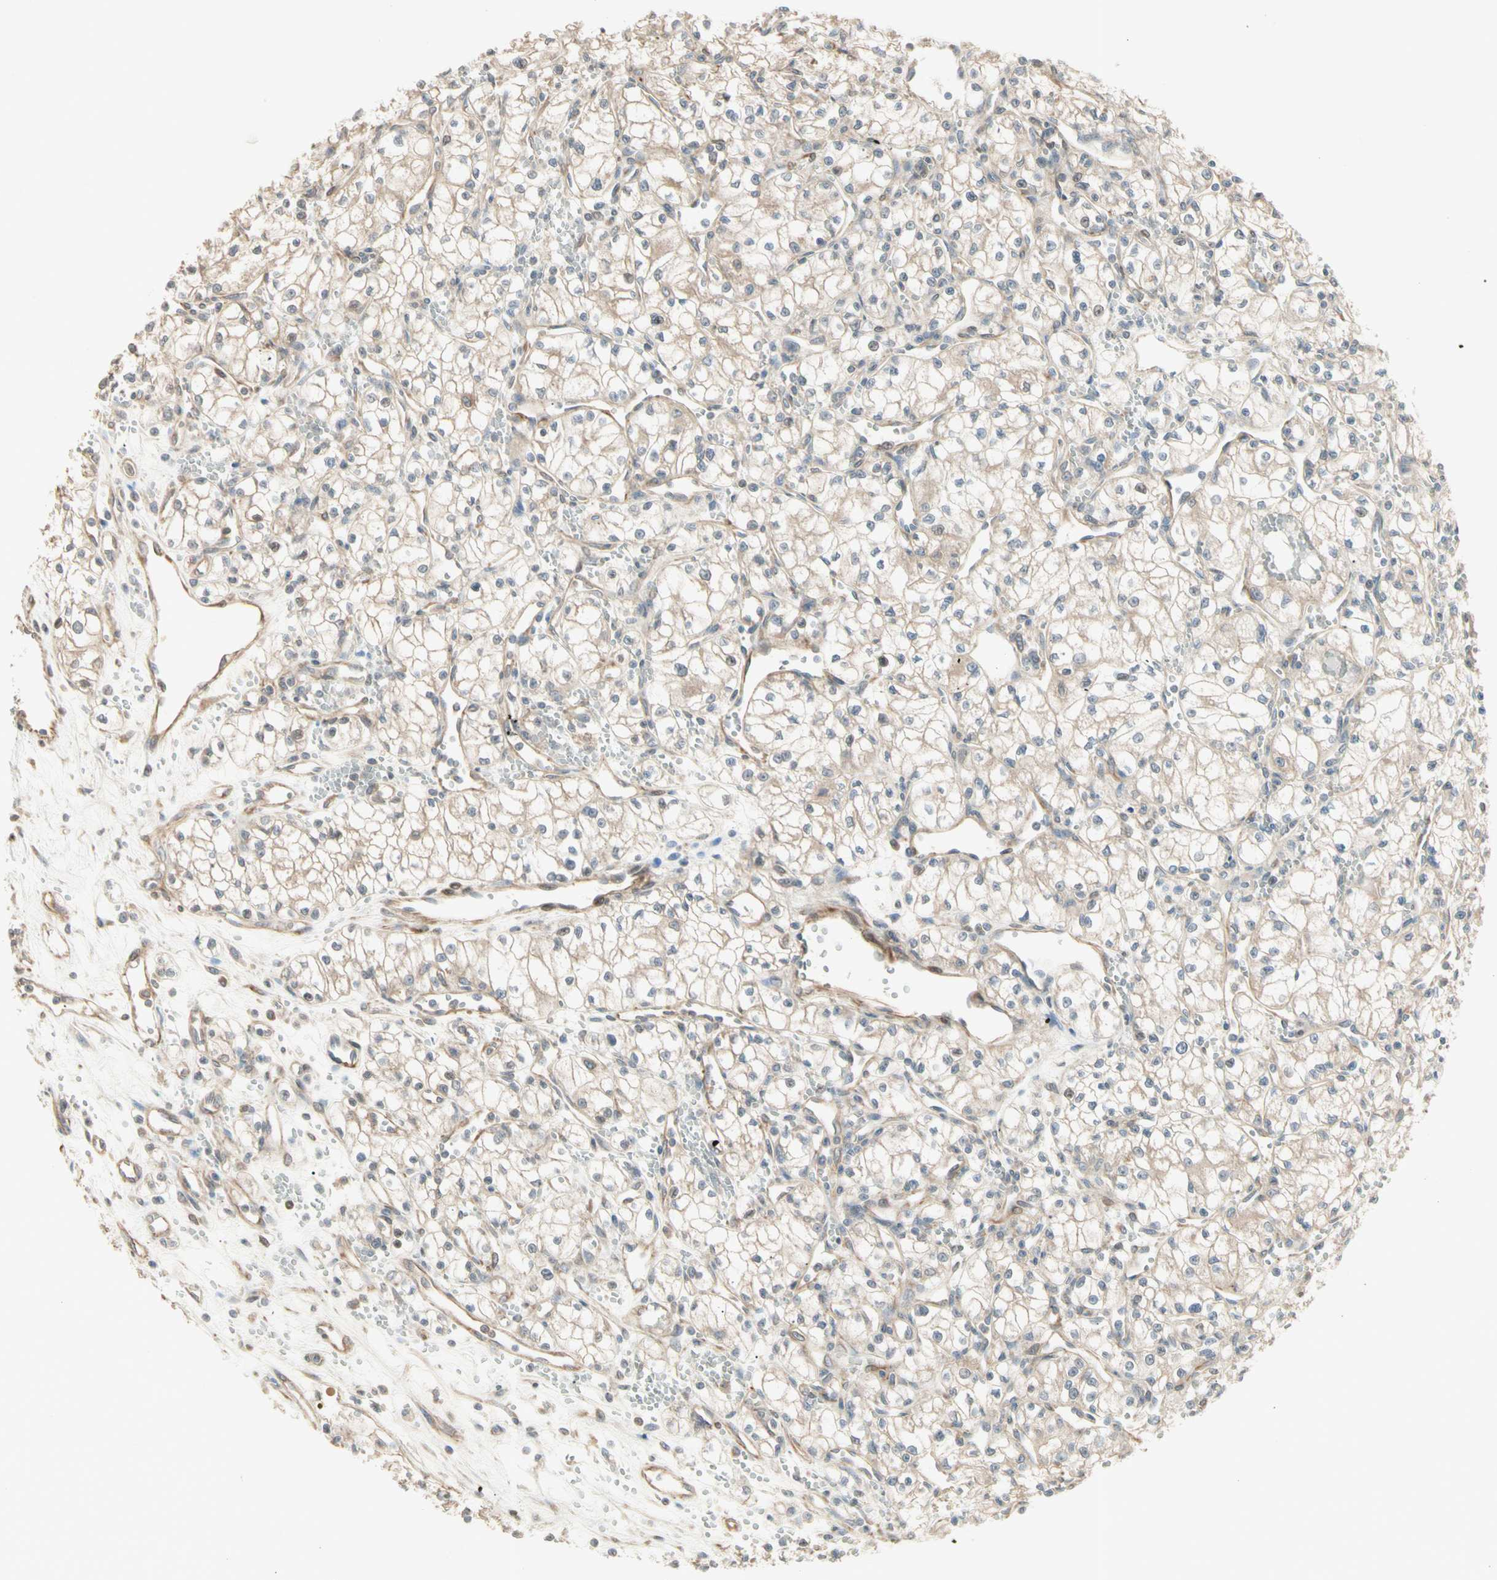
{"staining": {"intensity": "weak", "quantity": "25%-75%", "location": "cytoplasmic/membranous"}, "tissue": "renal cancer", "cell_type": "Tumor cells", "image_type": "cancer", "snomed": [{"axis": "morphology", "description": "Normal tissue, NOS"}, {"axis": "morphology", "description": "Adenocarcinoma, NOS"}, {"axis": "topography", "description": "Kidney"}], "caption": "An image showing weak cytoplasmic/membranous staining in approximately 25%-75% of tumor cells in renal cancer (adenocarcinoma), as visualized by brown immunohistochemical staining.", "gene": "IRAG1", "patient": {"sex": "male", "age": 59}}